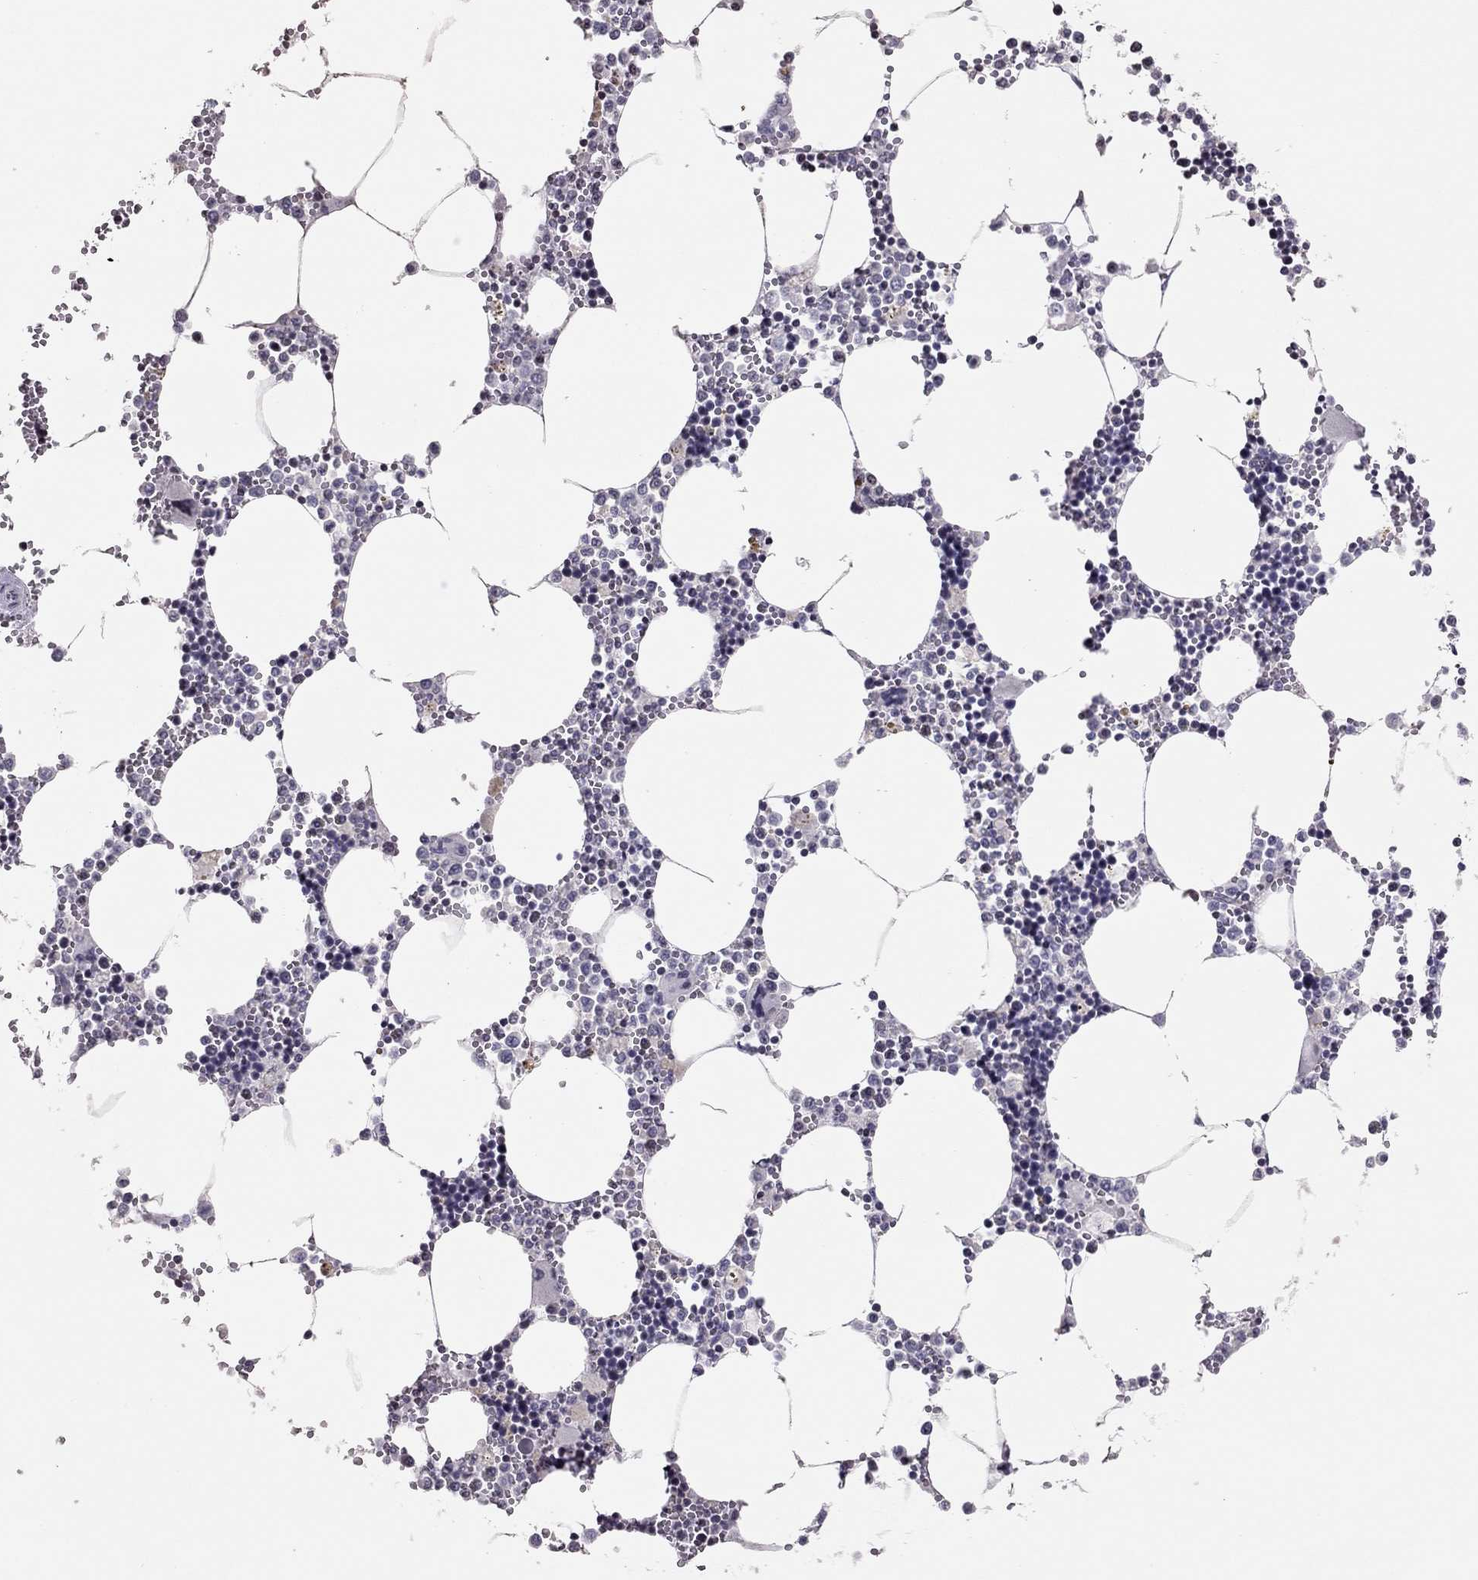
{"staining": {"intensity": "negative", "quantity": "none", "location": "none"}, "tissue": "bone marrow", "cell_type": "Hematopoietic cells", "image_type": "normal", "snomed": [{"axis": "morphology", "description": "Normal tissue, NOS"}, {"axis": "topography", "description": "Bone marrow"}], "caption": "Immunohistochemical staining of benign bone marrow demonstrates no significant staining in hematopoietic cells.", "gene": "TSHB", "patient": {"sex": "male", "age": 54}}